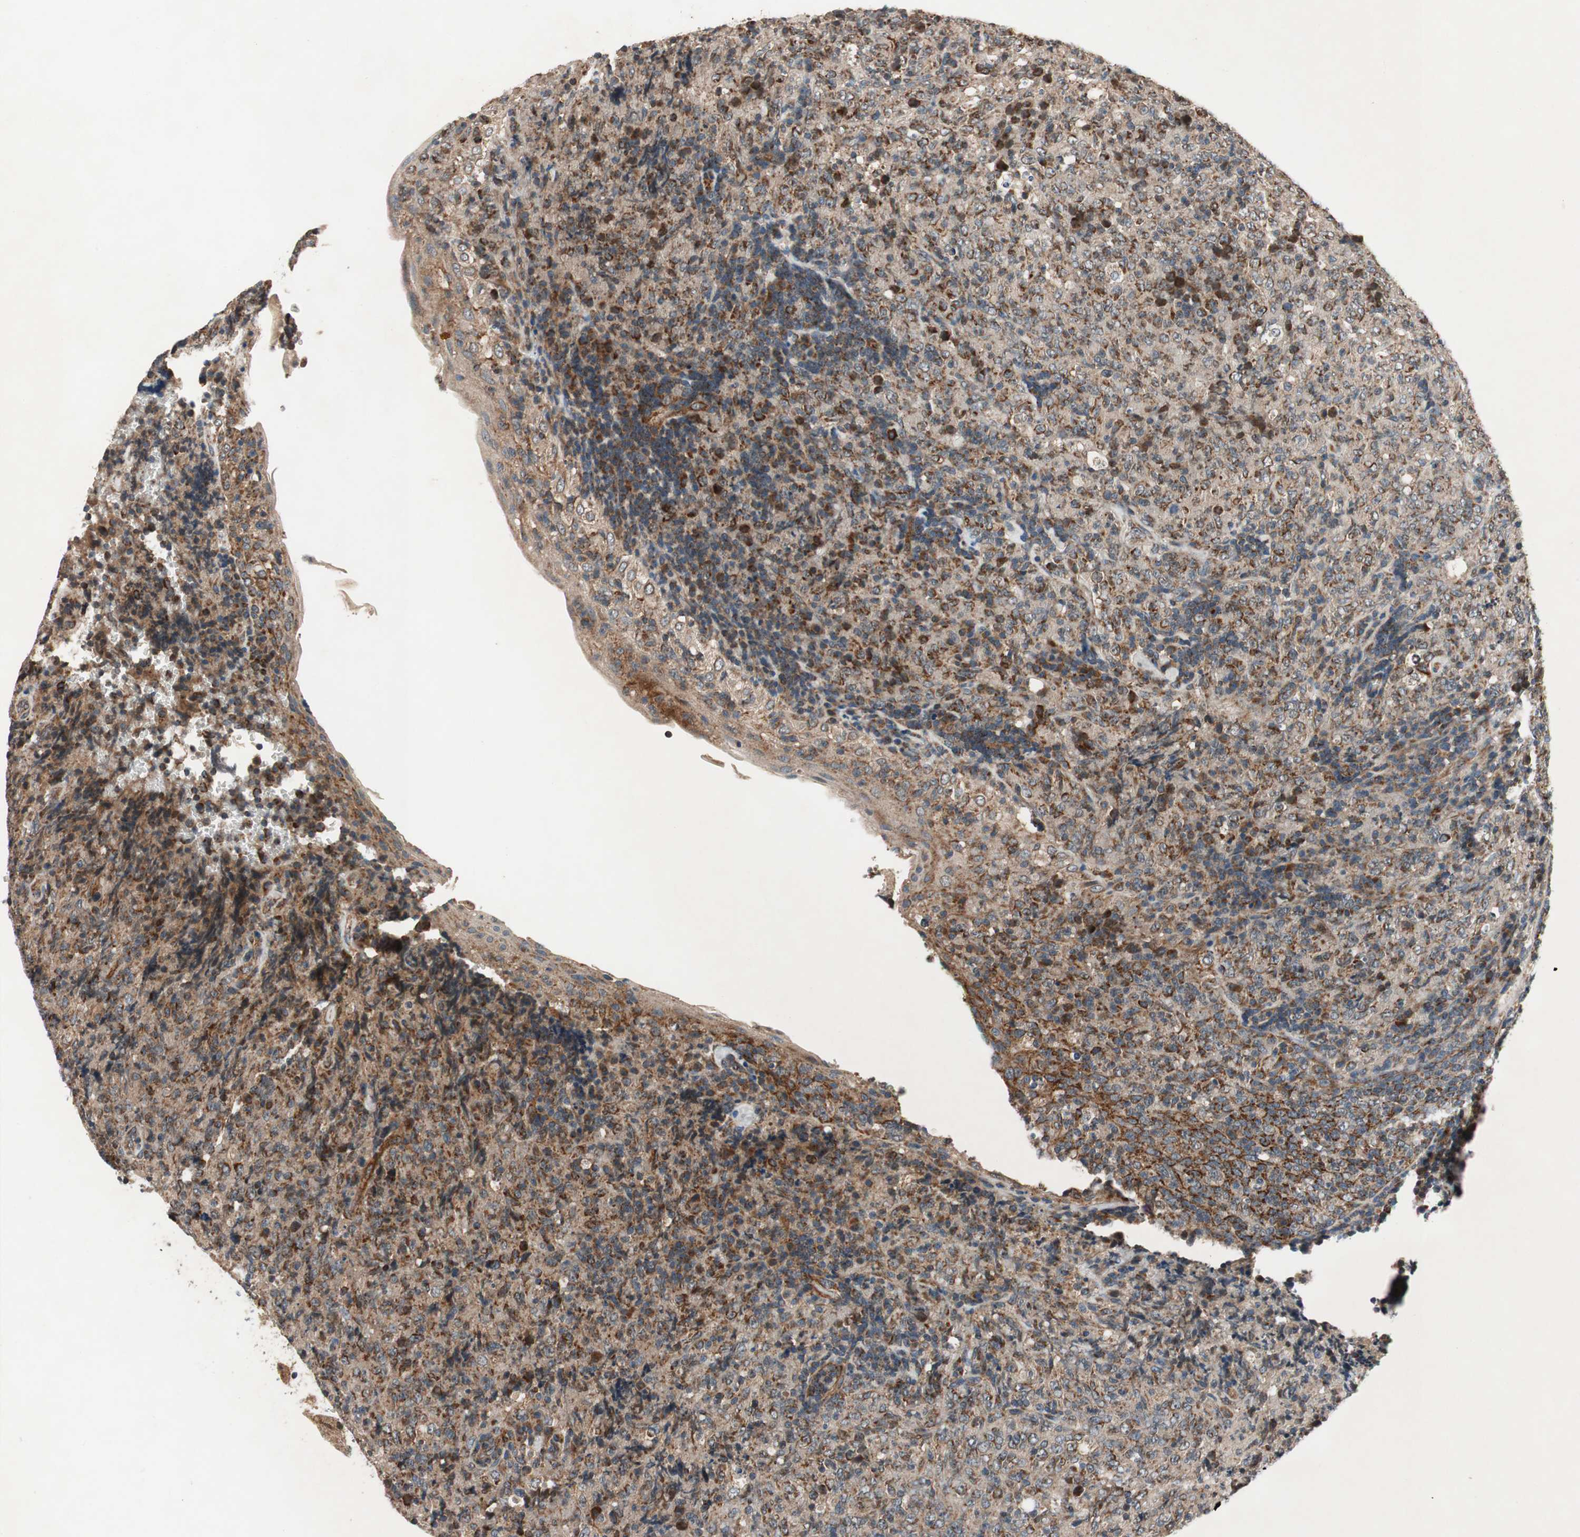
{"staining": {"intensity": "moderate", "quantity": ">75%", "location": "cytoplasmic/membranous"}, "tissue": "lymphoma", "cell_type": "Tumor cells", "image_type": "cancer", "snomed": [{"axis": "morphology", "description": "Malignant lymphoma, non-Hodgkin's type, High grade"}, {"axis": "topography", "description": "Tonsil"}], "caption": "IHC staining of high-grade malignant lymphoma, non-Hodgkin's type, which shows medium levels of moderate cytoplasmic/membranous staining in about >75% of tumor cells indicating moderate cytoplasmic/membranous protein expression. The staining was performed using DAB (brown) for protein detection and nuclei were counterstained in hematoxylin (blue).", "gene": "AKAP1", "patient": {"sex": "female", "age": 36}}